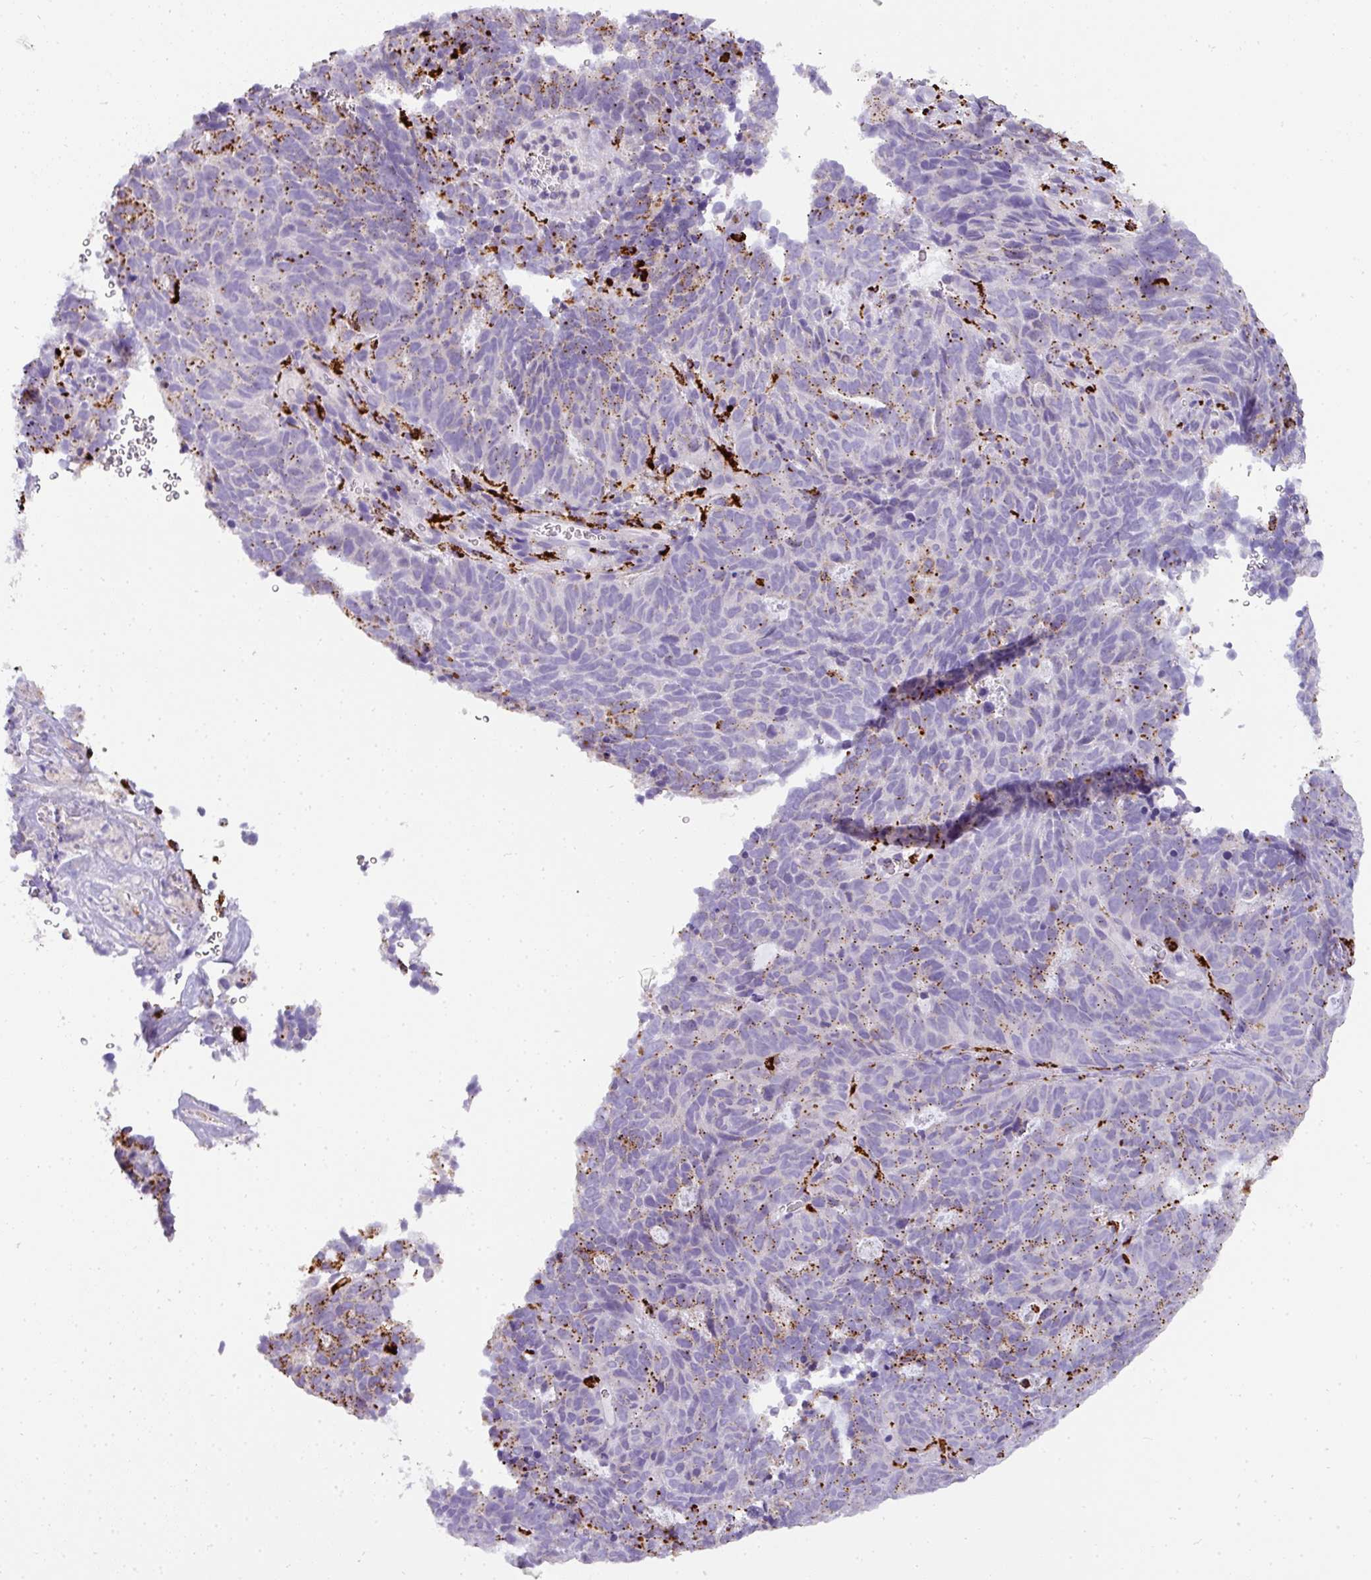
{"staining": {"intensity": "moderate", "quantity": "<25%", "location": "cytoplasmic/membranous"}, "tissue": "cervical cancer", "cell_type": "Tumor cells", "image_type": "cancer", "snomed": [{"axis": "morphology", "description": "Adenocarcinoma, NOS"}, {"axis": "topography", "description": "Cervix"}], "caption": "Immunohistochemistry (IHC) staining of adenocarcinoma (cervical), which reveals low levels of moderate cytoplasmic/membranous staining in approximately <25% of tumor cells indicating moderate cytoplasmic/membranous protein expression. The staining was performed using DAB (brown) for protein detection and nuclei were counterstained in hematoxylin (blue).", "gene": "MMACHC", "patient": {"sex": "female", "age": 38}}